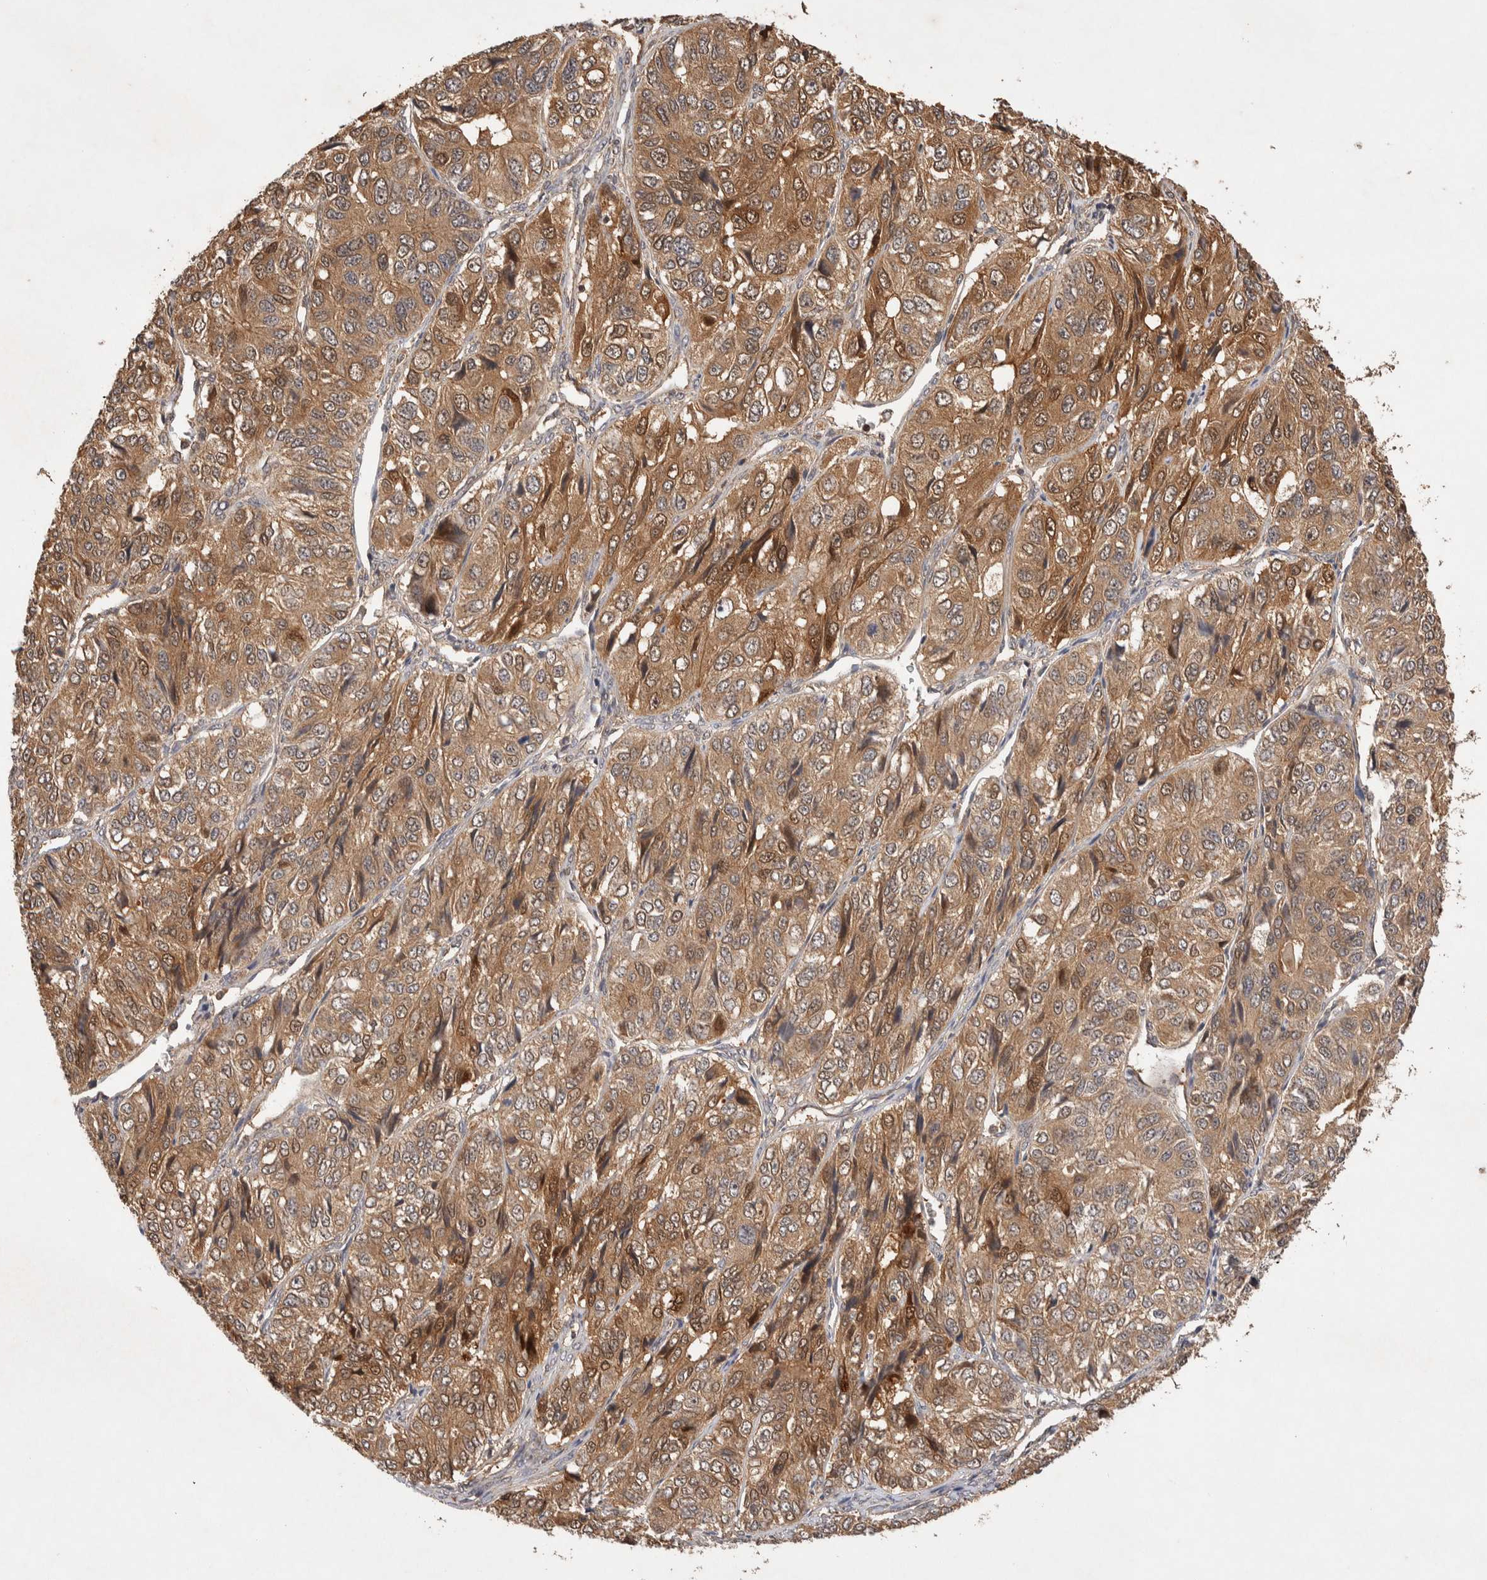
{"staining": {"intensity": "moderate", "quantity": ">75%", "location": "cytoplasmic/membranous"}, "tissue": "ovarian cancer", "cell_type": "Tumor cells", "image_type": "cancer", "snomed": [{"axis": "morphology", "description": "Carcinoma, endometroid"}, {"axis": "topography", "description": "Ovary"}], "caption": "Moderate cytoplasmic/membranous staining is present in about >75% of tumor cells in ovarian cancer (endometroid carcinoma).", "gene": "NSMAF", "patient": {"sex": "female", "age": 51}}